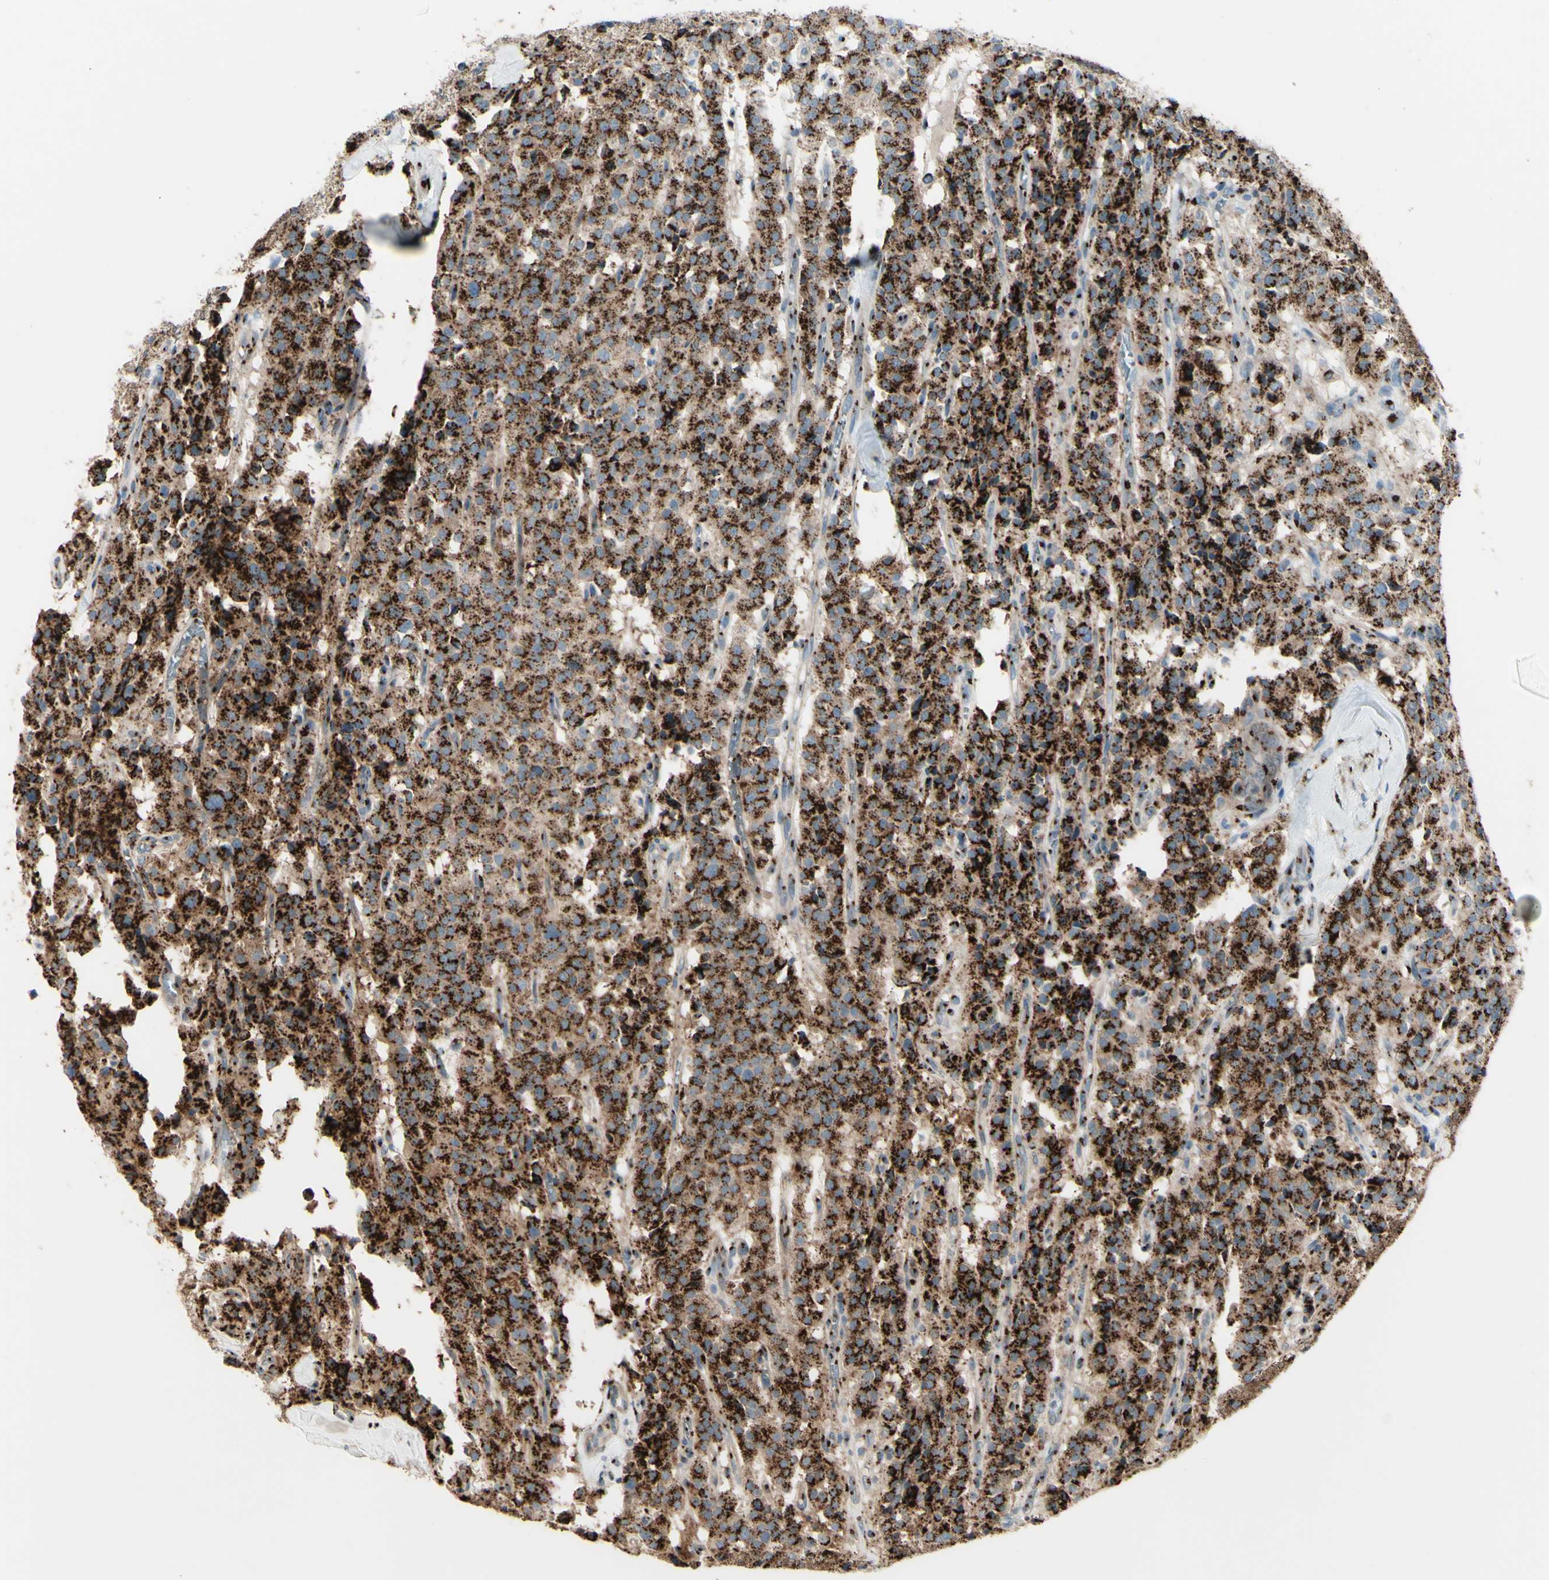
{"staining": {"intensity": "strong", "quantity": ">75%", "location": "cytoplasmic/membranous"}, "tissue": "carcinoid", "cell_type": "Tumor cells", "image_type": "cancer", "snomed": [{"axis": "morphology", "description": "Carcinoid, malignant, NOS"}, {"axis": "topography", "description": "Lung"}], "caption": "Immunohistochemistry (IHC) image of human carcinoid (malignant) stained for a protein (brown), which exhibits high levels of strong cytoplasmic/membranous positivity in approximately >75% of tumor cells.", "gene": "BPNT2", "patient": {"sex": "male", "age": 30}}